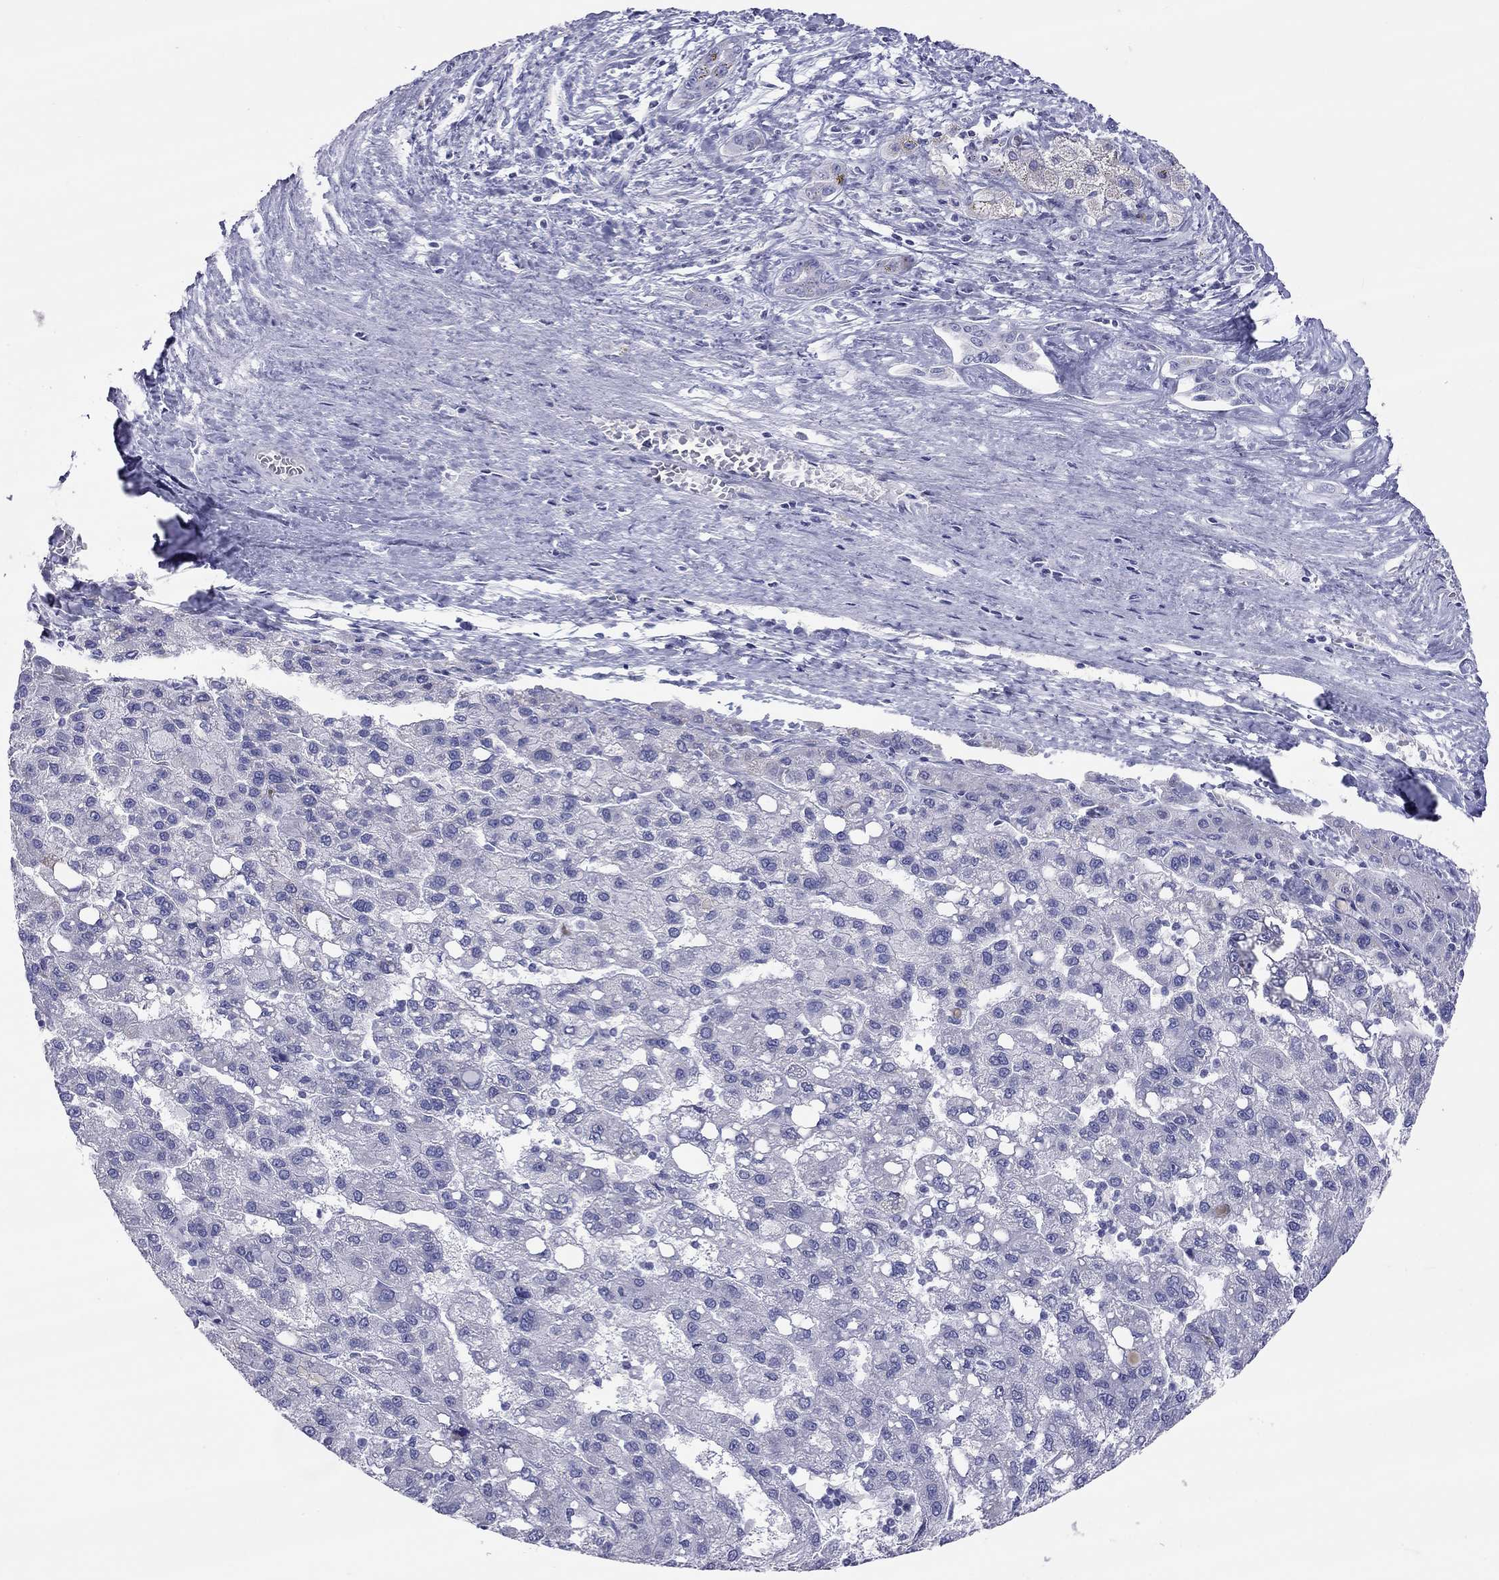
{"staining": {"intensity": "negative", "quantity": "none", "location": "none"}, "tissue": "liver cancer", "cell_type": "Tumor cells", "image_type": "cancer", "snomed": [{"axis": "morphology", "description": "Carcinoma, Hepatocellular, NOS"}, {"axis": "topography", "description": "Liver"}], "caption": "Liver cancer was stained to show a protein in brown. There is no significant positivity in tumor cells.", "gene": "DPY19L2", "patient": {"sex": "female", "age": 82}}